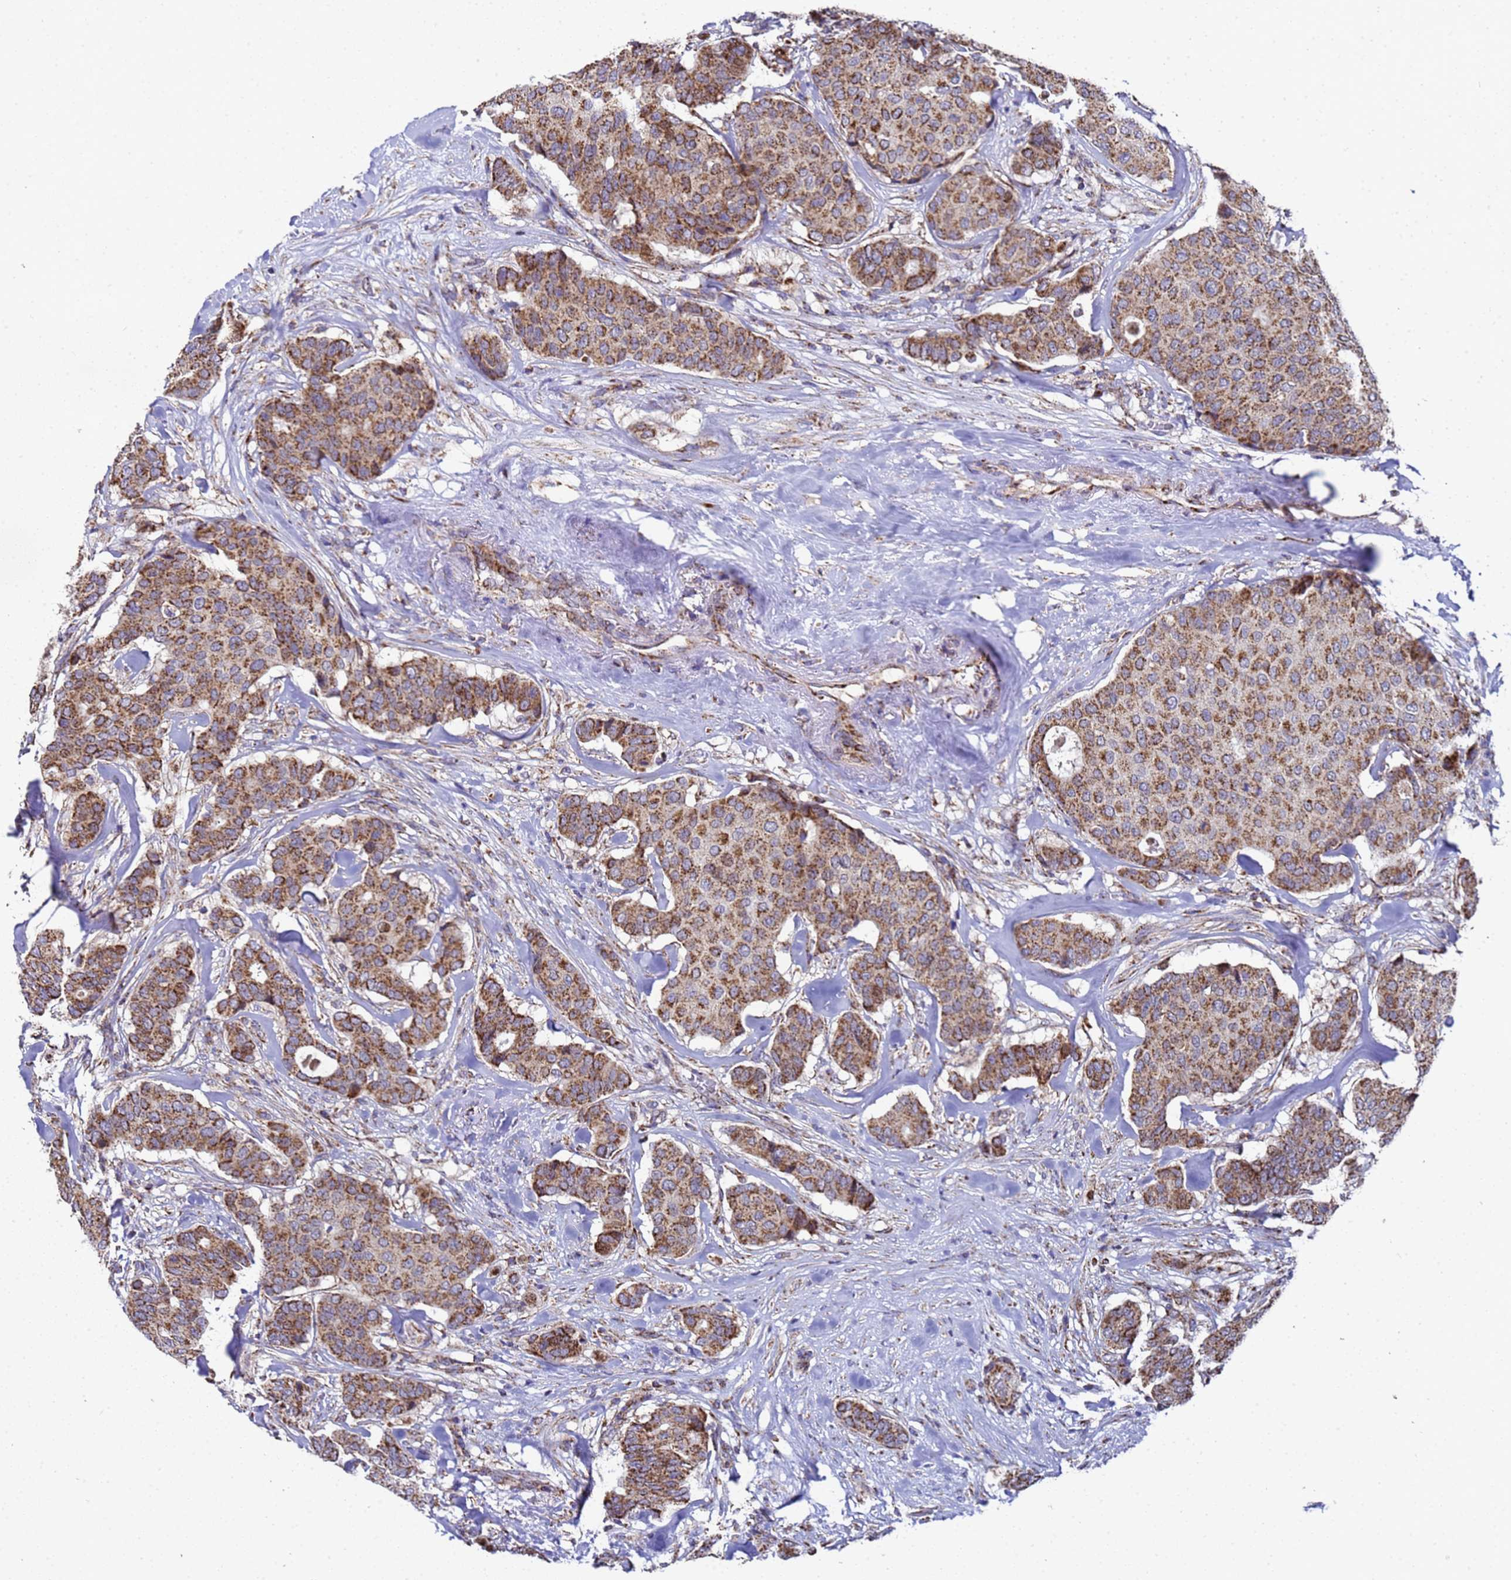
{"staining": {"intensity": "moderate", "quantity": ">75%", "location": "cytoplasmic/membranous"}, "tissue": "breast cancer", "cell_type": "Tumor cells", "image_type": "cancer", "snomed": [{"axis": "morphology", "description": "Duct carcinoma"}, {"axis": "topography", "description": "Breast"}], "caption": "The micrograph shows a brown stain indicating the presence of a protein in the cytoplasmic/membranous of tumor cells in breast intraductal carcinoma.", "gene": "MRPS12", "patient": {"sex": "female", "age": 75}}